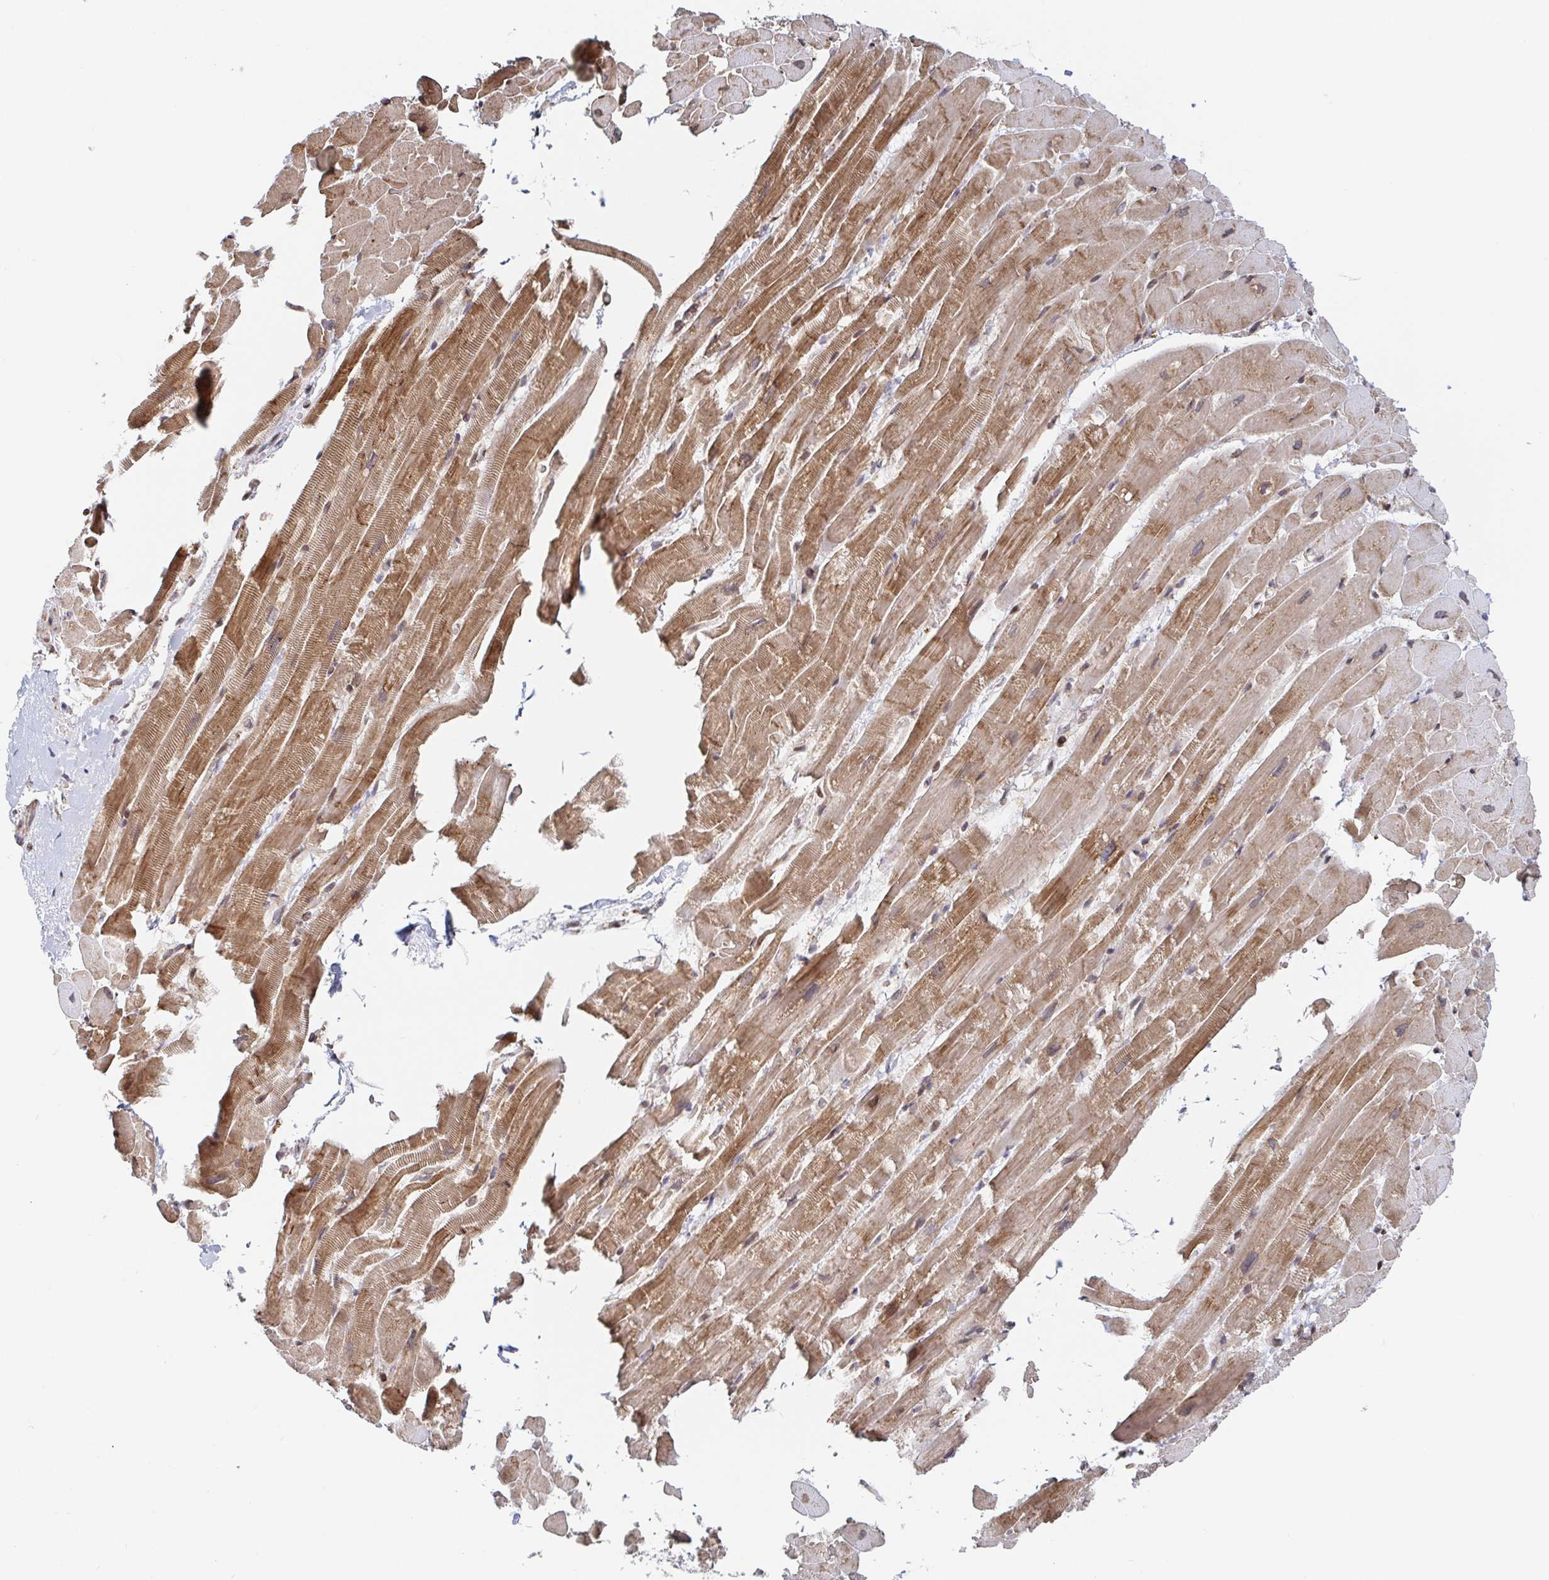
{"staining": {"intensity": "moderate", "quantity": ">75%", "location": "cytoplasmic/membranous"}, "tissue": "heart muscle", "cell_type": "Cardiomyocytes", "image_type": "normal", "snomed": [{"axis": "morphology", "description": "Normal tissue, NOS"}, {"axis": "topography", "description": "Heart"}], "caption": "Moderate cytoplasmic/membranous protein staining is appreciated in about >75% of cardiomyocytes in heart muscle.", "gene": "STARD8", "patient": {"sex": "male", "age": 37}}